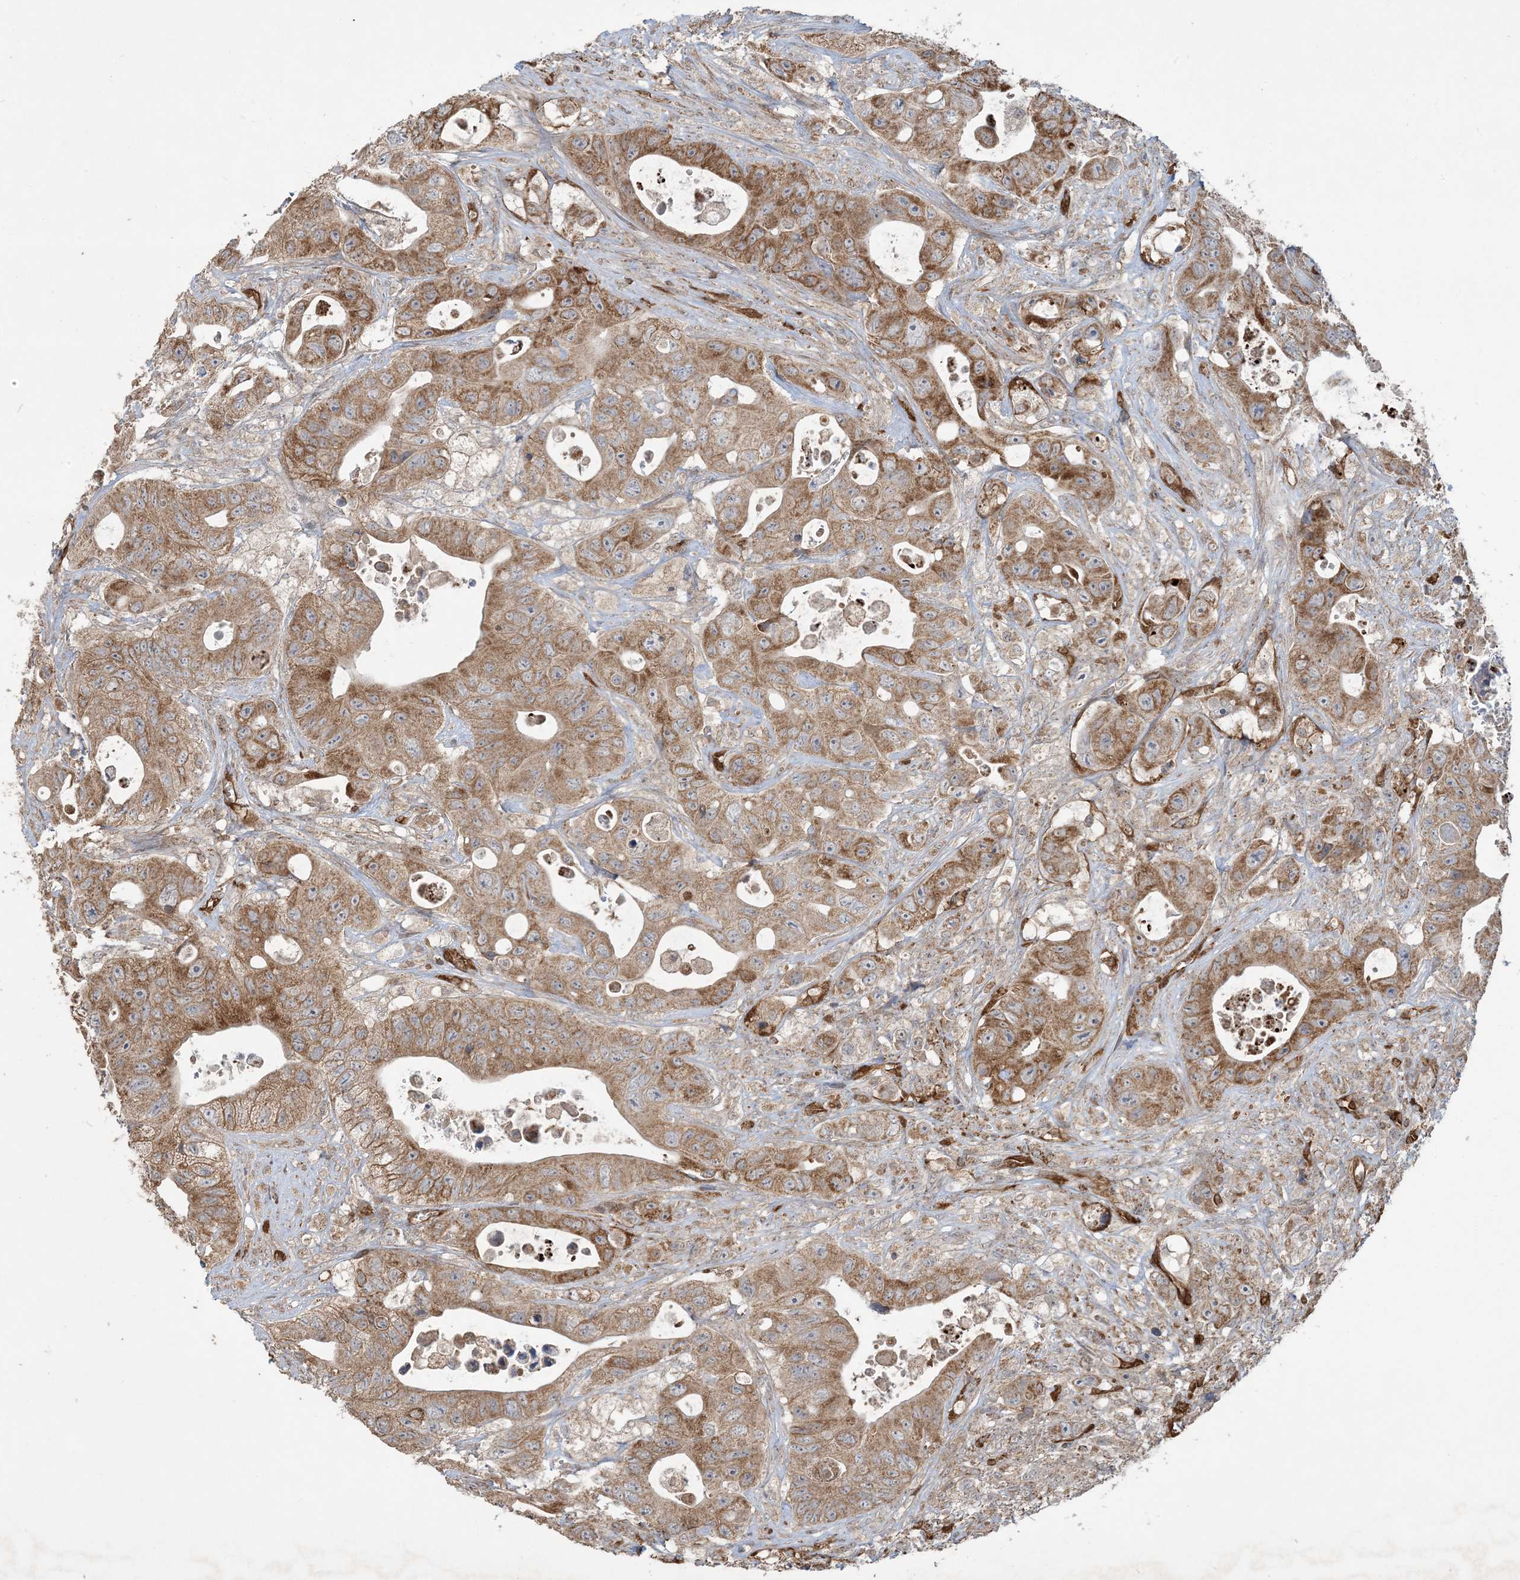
{"staining": {"intensity": "moderate", "quantity": ">75%", "location": "cytoplasmic/membranous"}, "tissue": "colorectal cancer", "cell_type": "Tumor cells", "image_type": "cancer", "snomed": [{"axis": "morphology", "description": "Adenocarcinoma, NOS"}, {"axis": "topography", "description": "Colon"}], "caption": "Tumor cells exhibit moderate cytoplasmic/membranous positivity in about >75% of cells in colorectal cancer. The protein of interest is shown in brown color, while the nuclei are stained blue.", "gene": "PPM1F", "patient": {"sex": "female", "age": 46}}